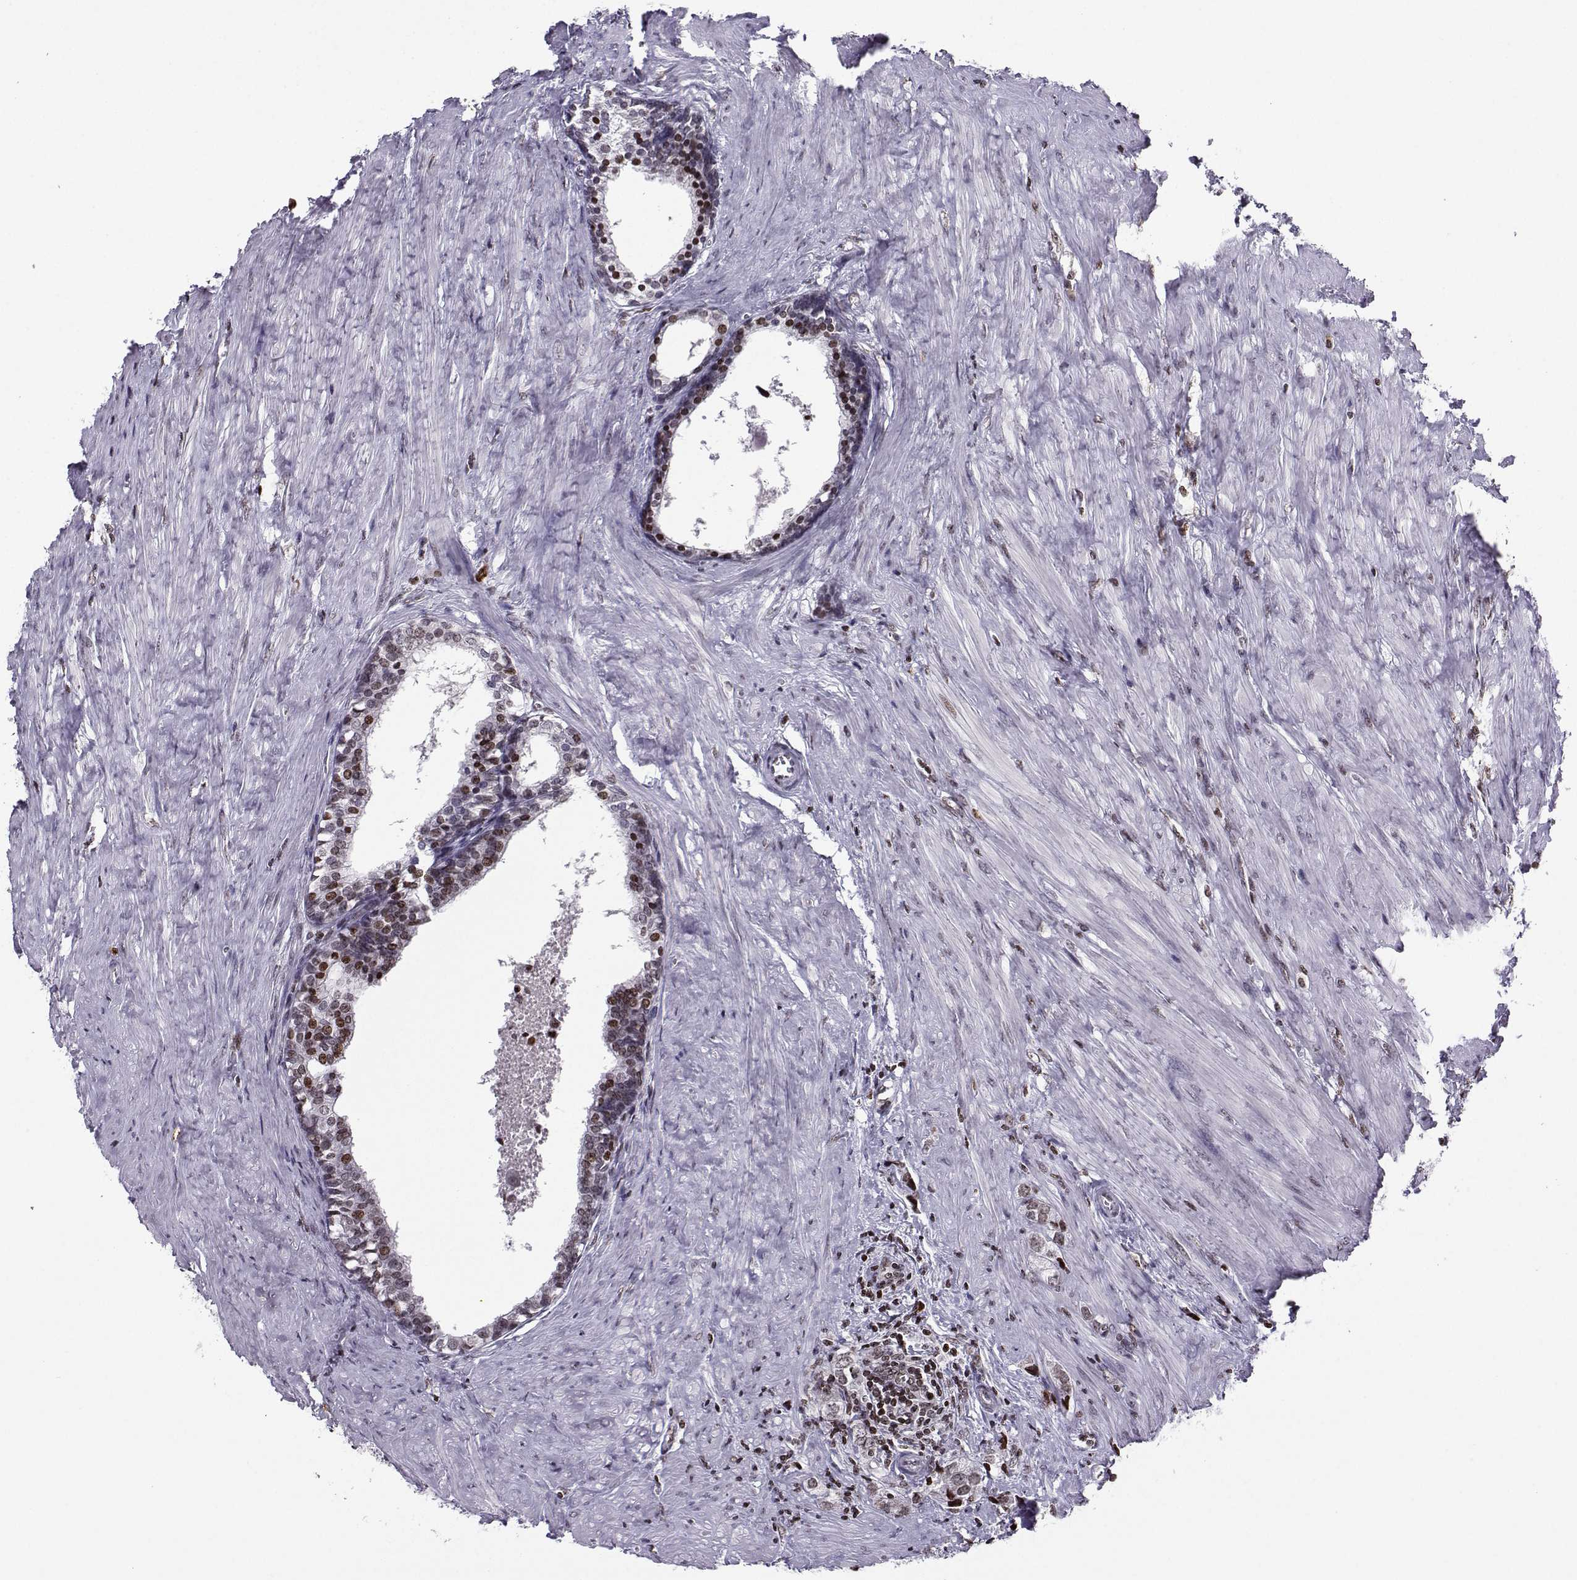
{"staining": {"intensity": "strong", "quantity": "<25%", "location": "nuclear"}, "tissue": "prostate cancer", "cell_type": "Tumor cells", "image_type": "cancer", "snomed": [{"axis": "morphology", "description": "Adenocarcinoma, NOS"}, {"axis": "topography", "description": "Prostate and seminal vesicle, NOS"}], "caption": "Immunohistochemistry (IHC) image of prostate adenocarcinoma stained for a protein (brown), which reveals medium levels of strong nuclear positivity in approximately <25% of tumor cells.", "gene": "ZNF19", "patient": {"sex": "male", "age": 63}}